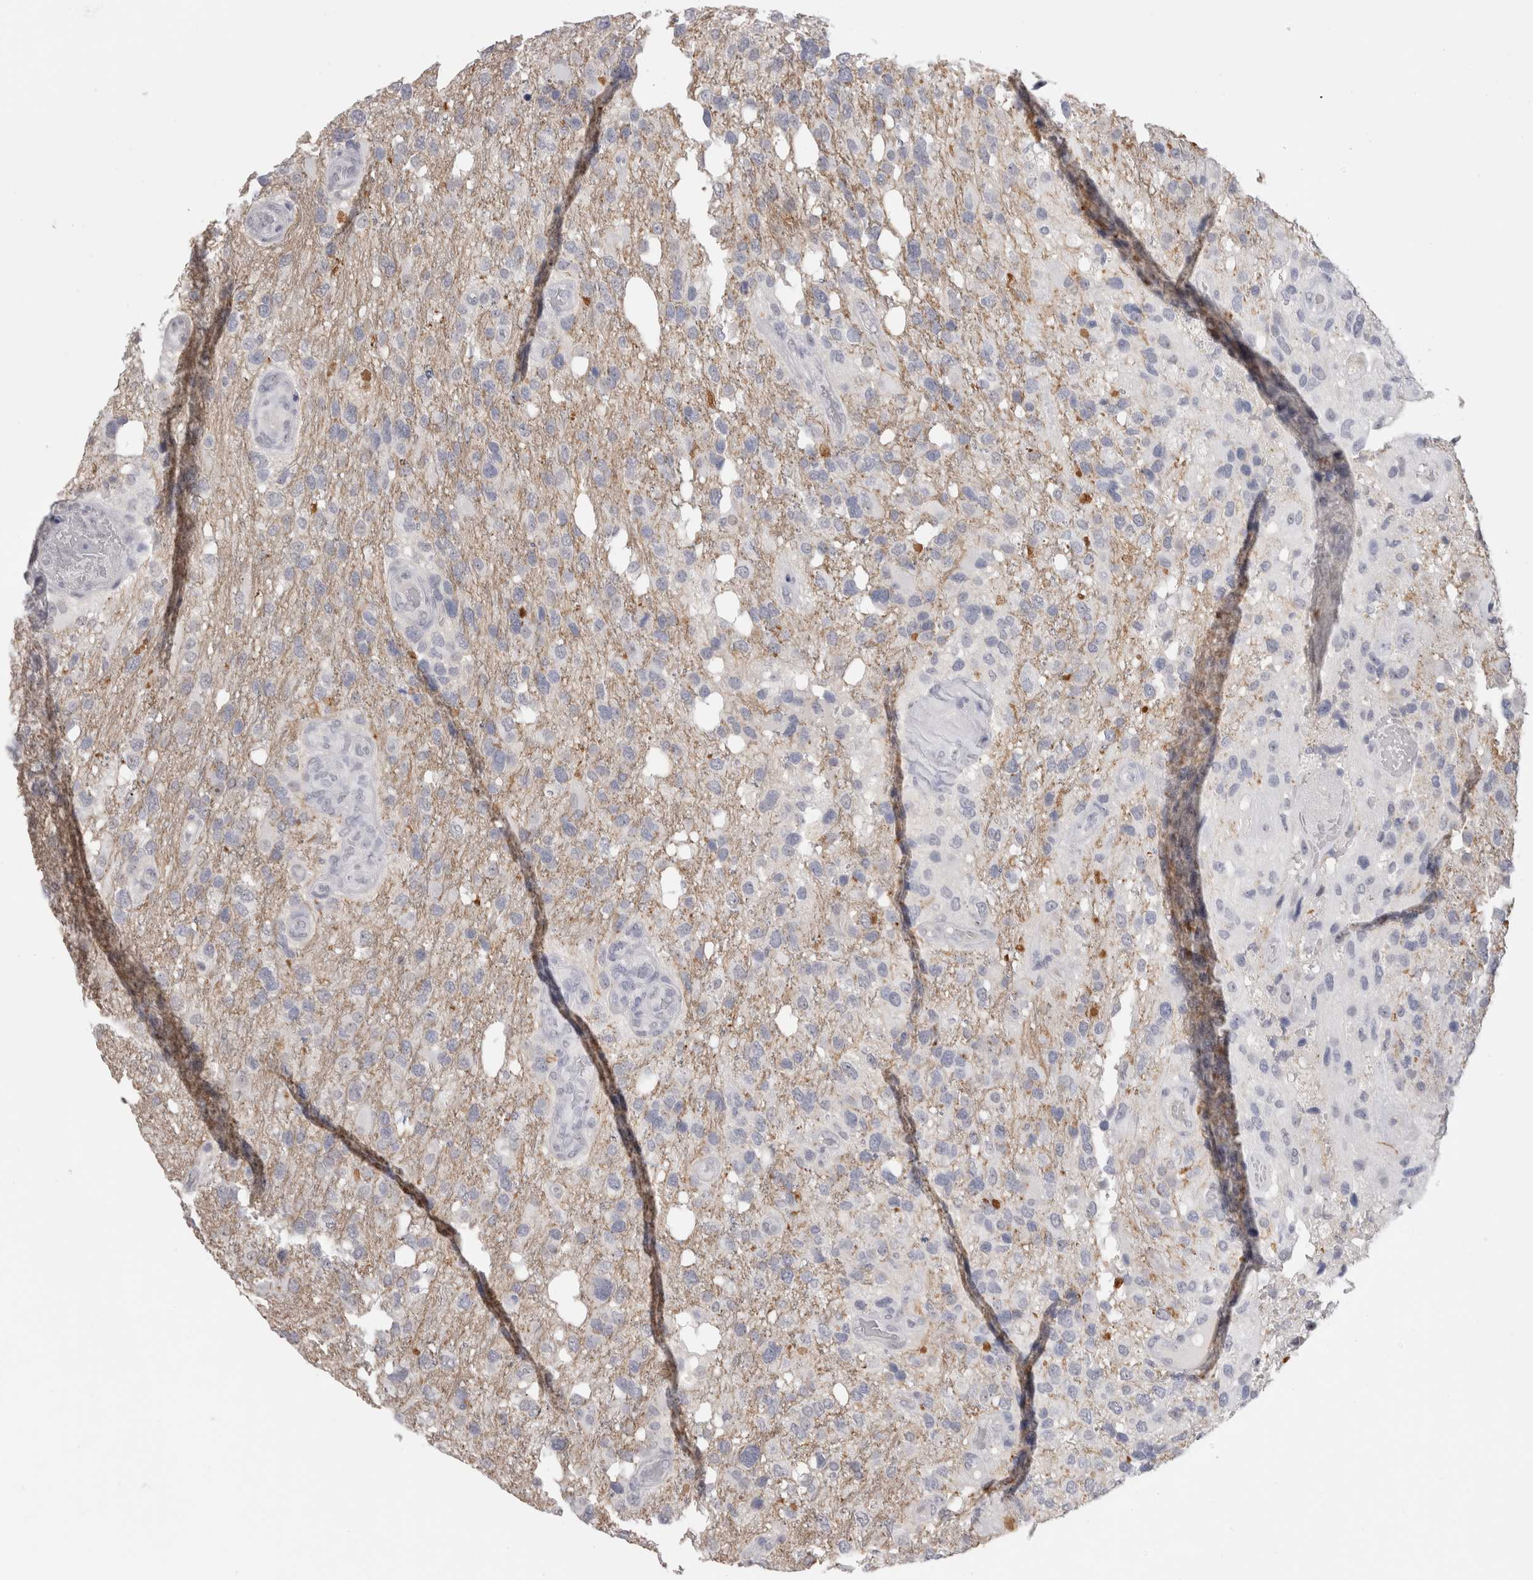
{"staining": {"intensity": "negative", "quantity": "none", "location": "none"}, "tissue": "glioma", "cell_type": "Tumor cells", "image_type": "cancer", "snomed": [{"axis": "morphology", "description": "Glioma, malignant, High grade"}, {"axis": "topography", "description": "Brain"}], "caption": "Immunohistochemical staining of malignant high-grade glioma reveals no significant positivity in tumor cells.", "gene": "CADM3", "patient": {"sex": "female", "age": 58}}